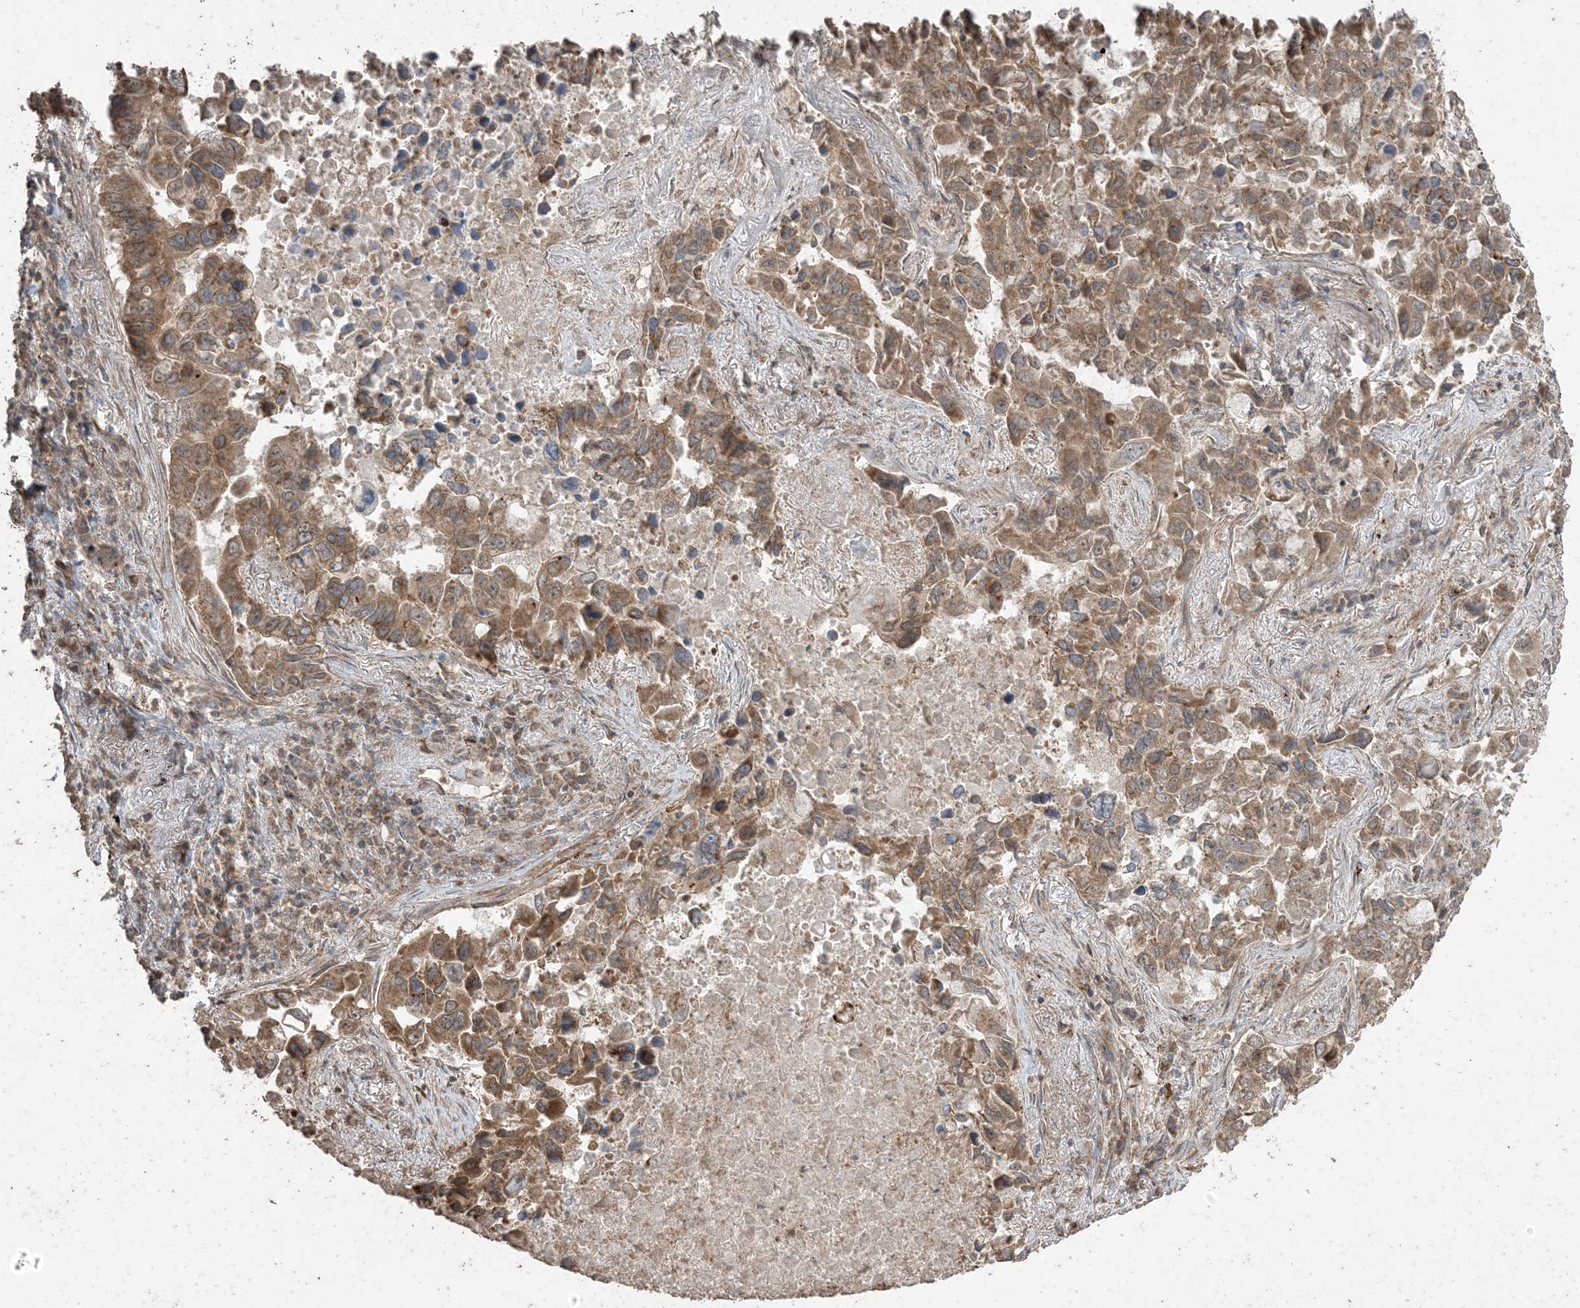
{"staining": {"intensity": "moderate", "quantity": ">75%", "location": "cytoplasmic/membranous,nuclear"}, "tissue": "lung cancer", "cell_type": "Tumor cells", "image_type": "cancer", "snomed": [{"axis": "morphology", "description": "Adenocarcinoma, NOS"}, {"axis": "topography", "description": "Lung"}], "caption": "Tumor cells exhibit medium levels of moderate cytoplasmic/membranous and nuclear positivity in approximately >75% of cells in human lung adenocarcinoma.", "gene": "DDX19B", "patient": {"sex": "male", "age": 64}}